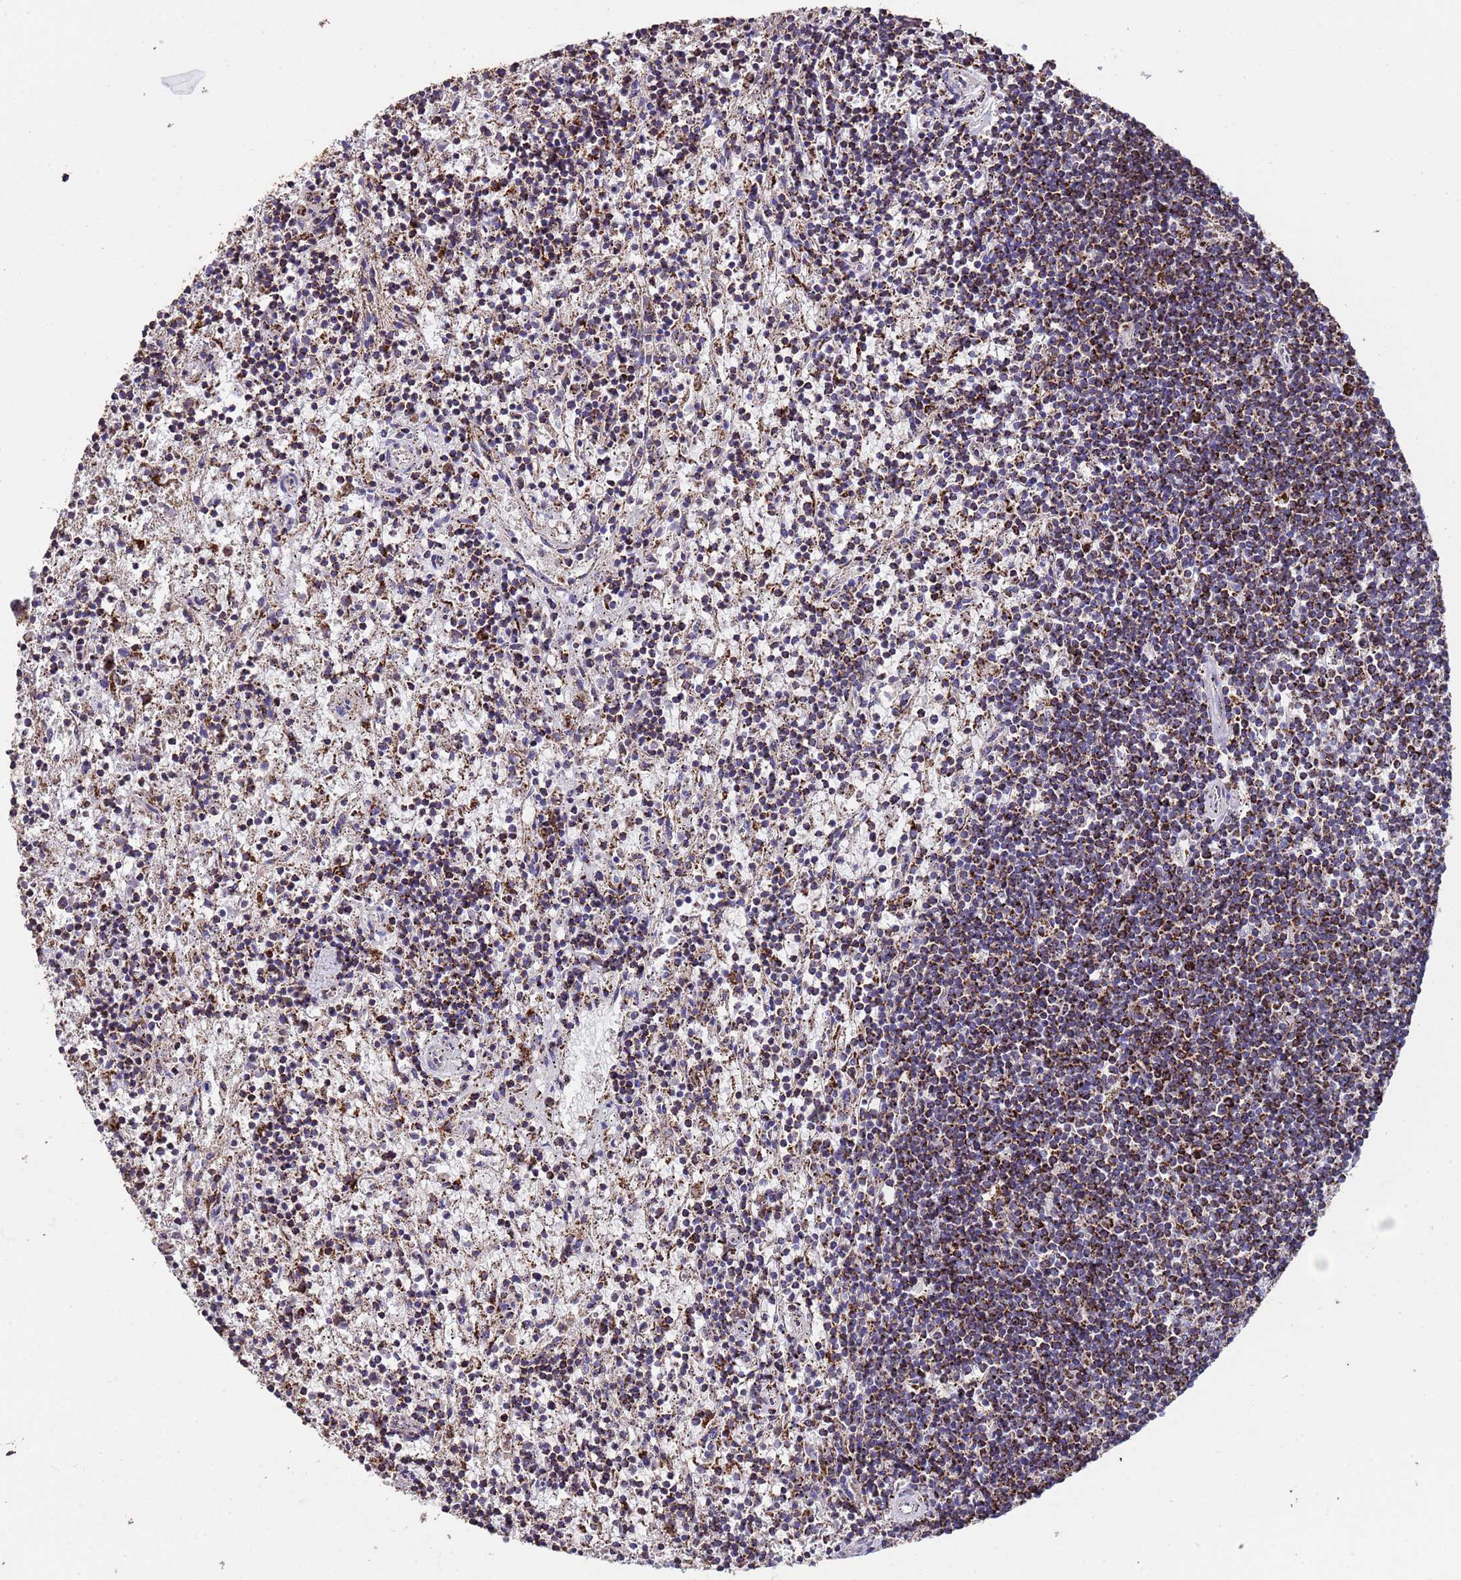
{"staining": {"intensity": "moderate", "quantity": "25%-75%", "location": "cytoplasmic/membranous"}, "tissue": "lymphoma", "cell_type": "Tumor cells", "image_type": "cancer", "snomed": [{"axis": "morphology", "description": "Malignant lymphoma, non-Hodgkin's type, Low grade"}, {"axis": "topography", "description": "Spleen"}], "caption": "The histopathology image reveals staining of lymphoma, revealing moderate cytoplasmic/membranous protein positivity (brown color) within tumor cells.", "gene": "ZNFX1", "patient": {"sex": "male", "age": 76}}